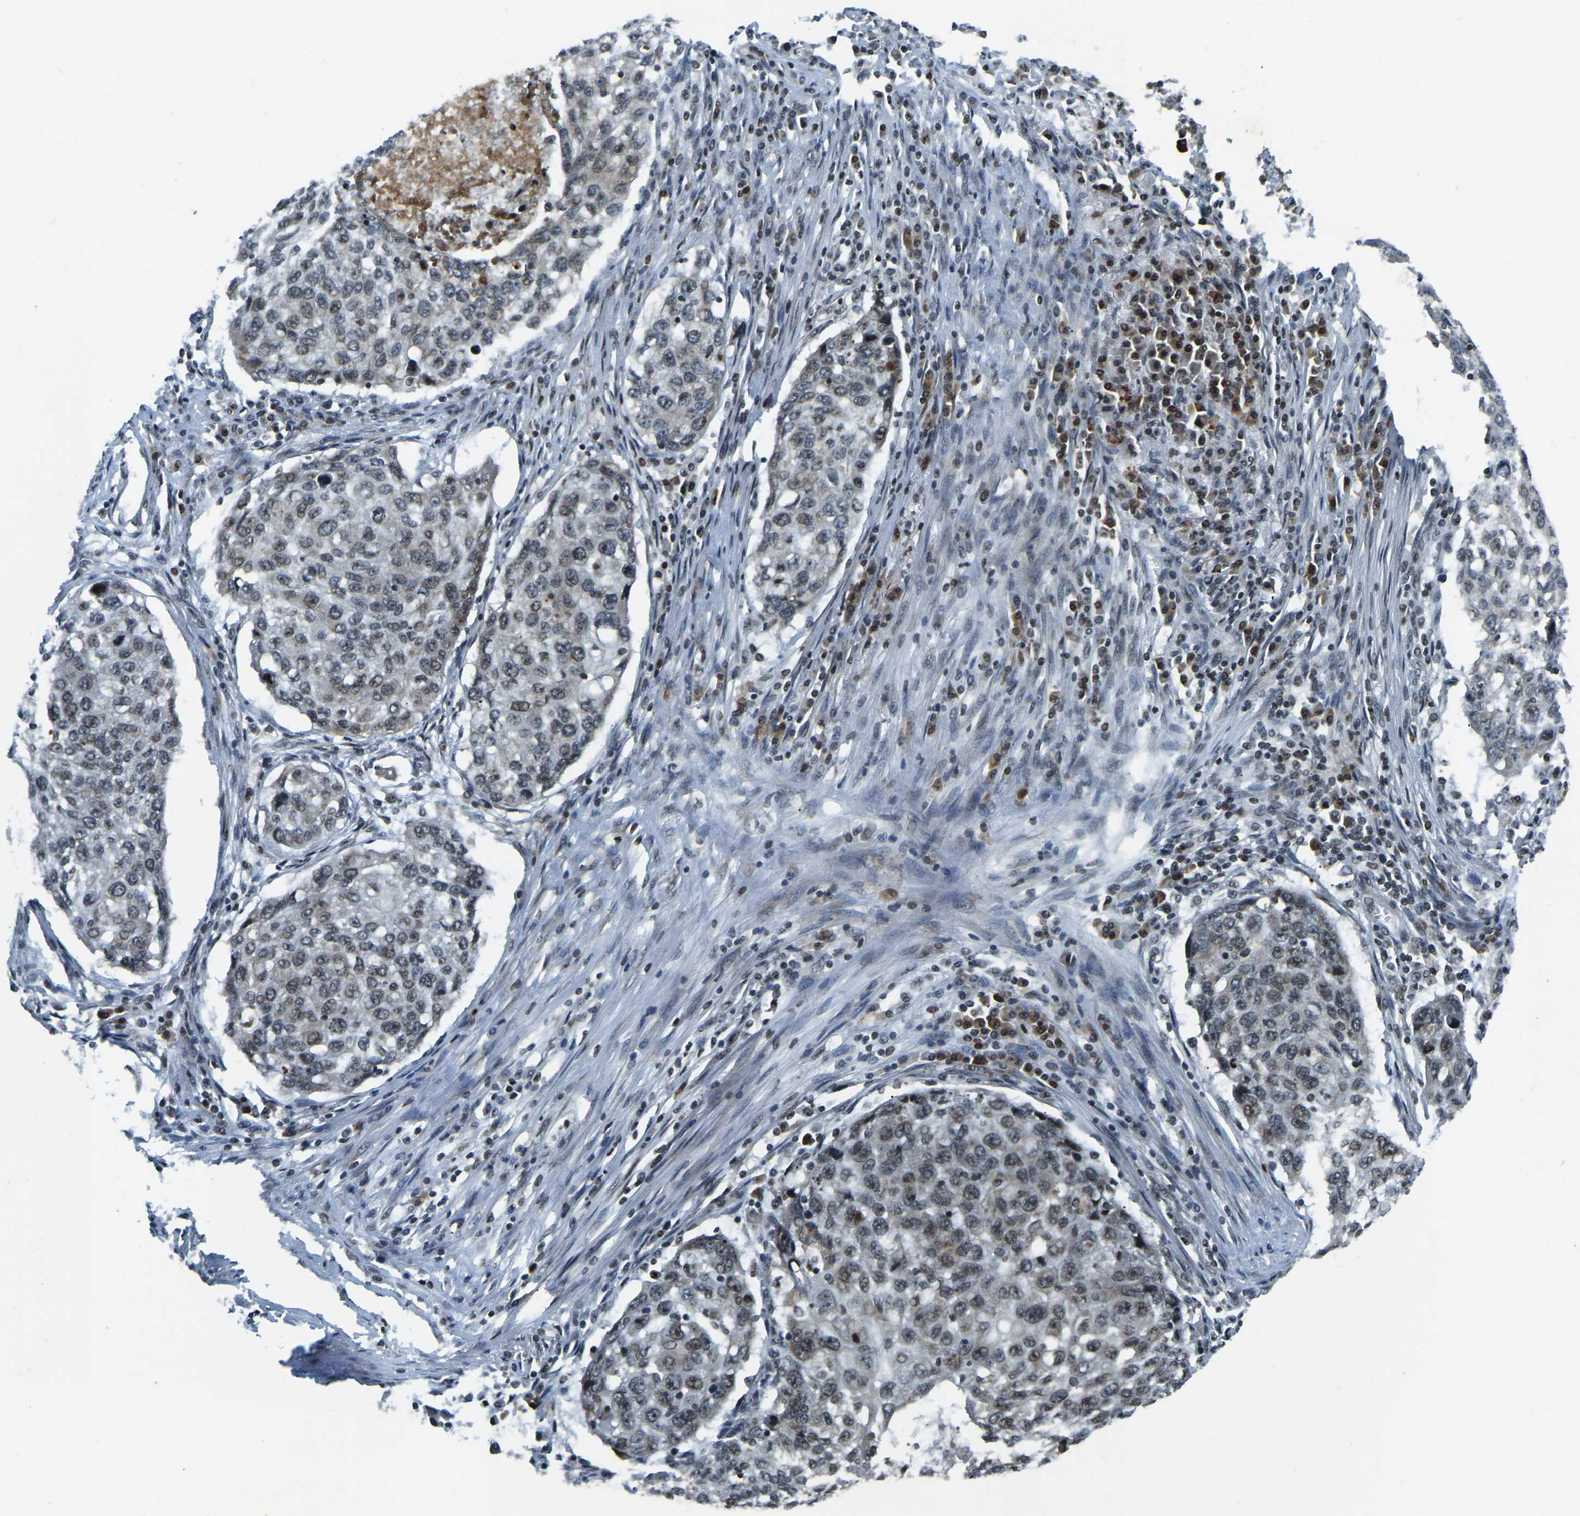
{"staining": {"intensity": "weak", "quantity": ">75%", "location": "nuclear"}, "tissue": "lung cancer", "cell_type": "Tumor cells", "image_type": "cancer", "snomed": [{"axis": "morphology", "description": "Squamous cell carcinoma, NOS"}, {"axis": "topography", "description": "Lung"}], "caption": "Protein staining reveals weak nuclear positivity in approximately >75% of tumor cells in lung squamous cell carcinoma. The staining is performed using DAB (3,3'-diaminobenzidine) brown chromogen to label protein expression. The nuclei are counter-stained blue using hematoxylin.", "gene": "PARL", "patient": {"sex": "female", "age": 63}}